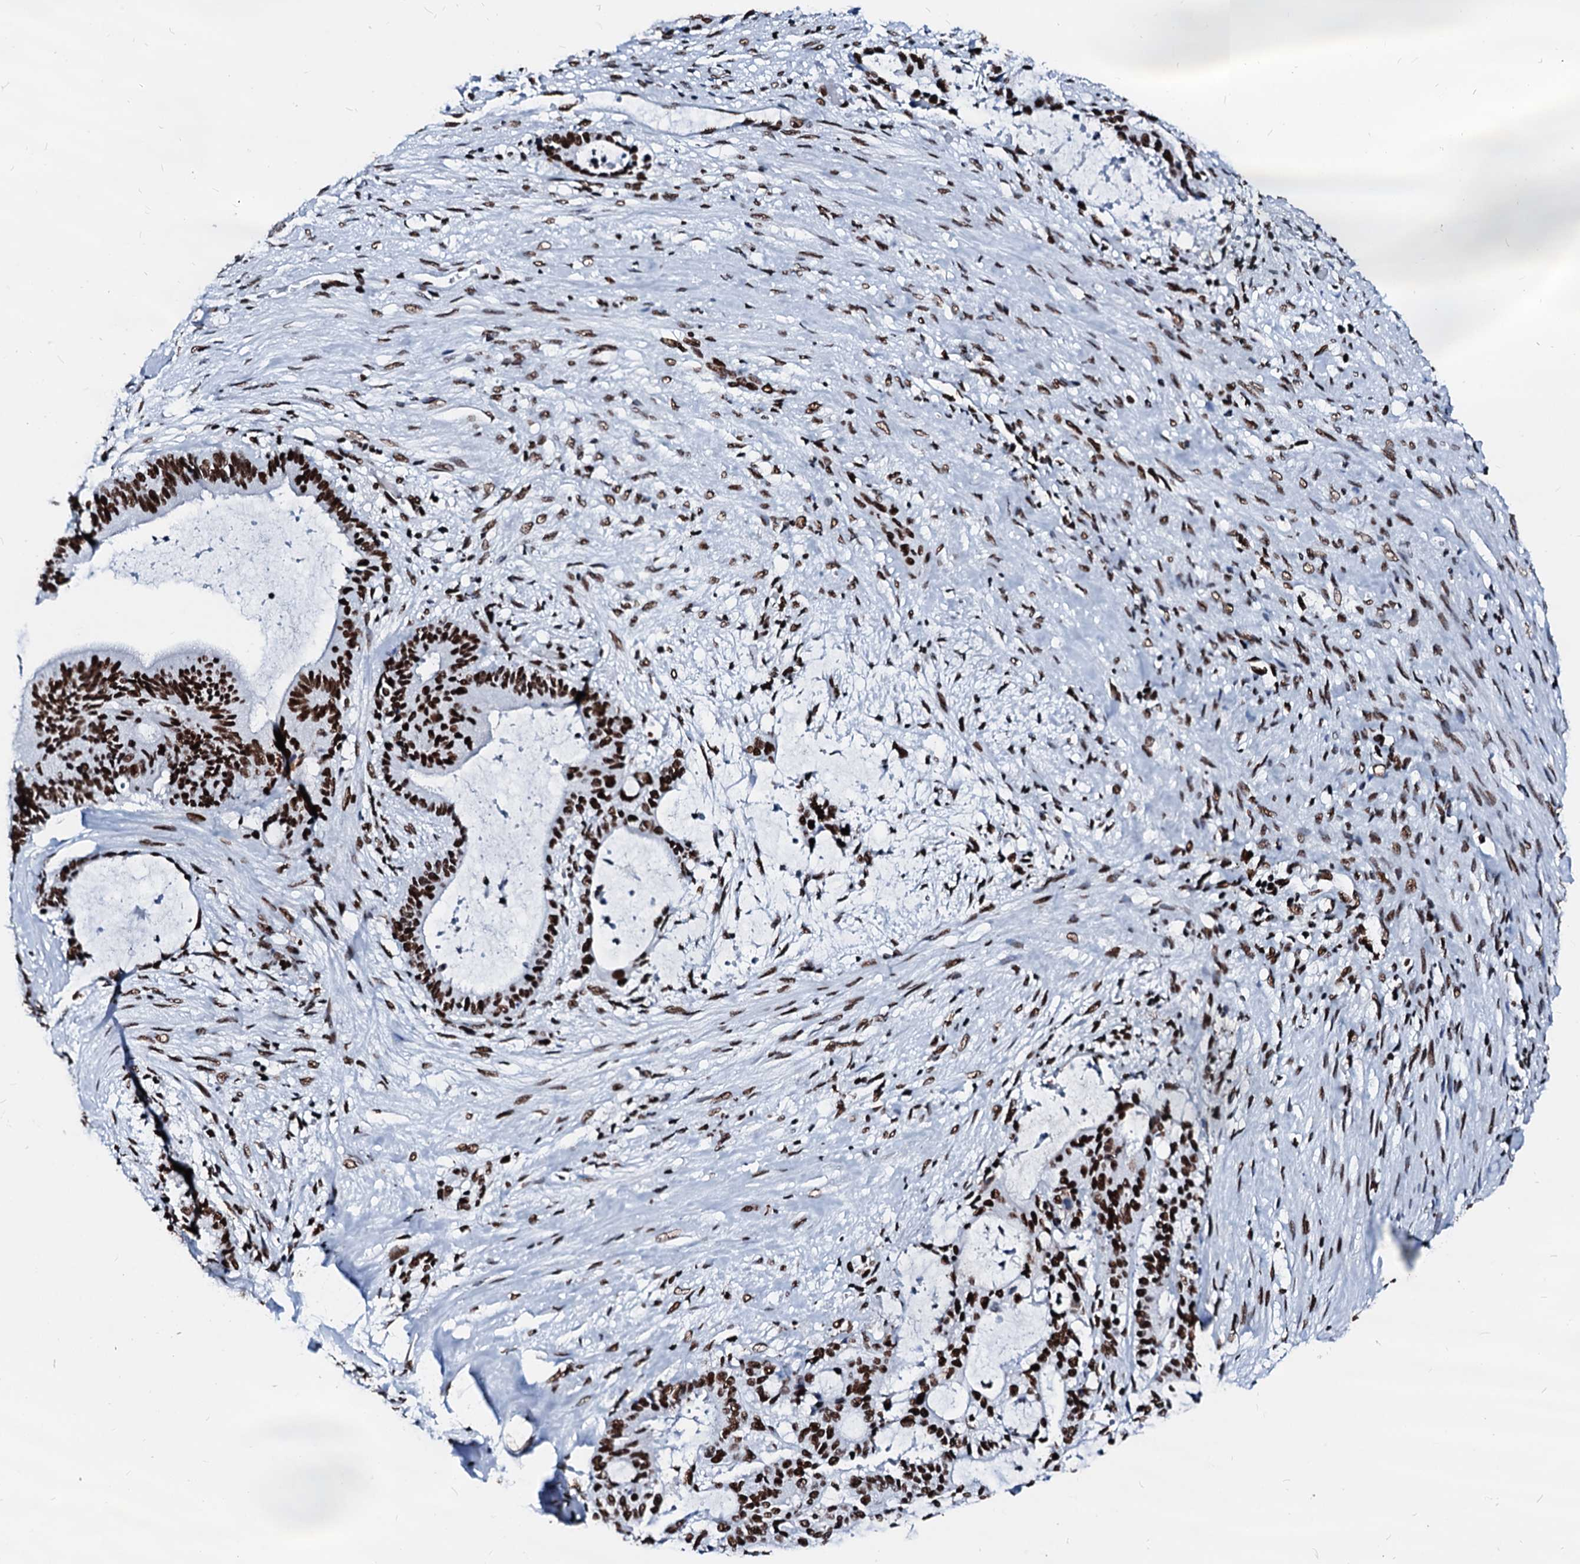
{"staining": {"intensity": "strong", "quantity": ">75%", "location": "nuclear"}, "tissue": "liver cancer", "cell_type": "Tumor cells", "image_type": "cancer", "snomed": [{"axis": "morphology", "description": "Normal tissue, NOS"}, {"axis": "morphology", "description": "Cholangiocarcinoma"}, {"axis": "topography", "description": "Liver"}, {"axis": "topography", "description": "Peripheral nerve tissue"}], "caption": "Immunohistochemical staining of human cholangiocarcinoma (liver) reveals high levels of strong nuclear positivity in approximately >75% of tumor cells.", "gene": "RALY", "patient": {"sex": "female", "age": 73}}